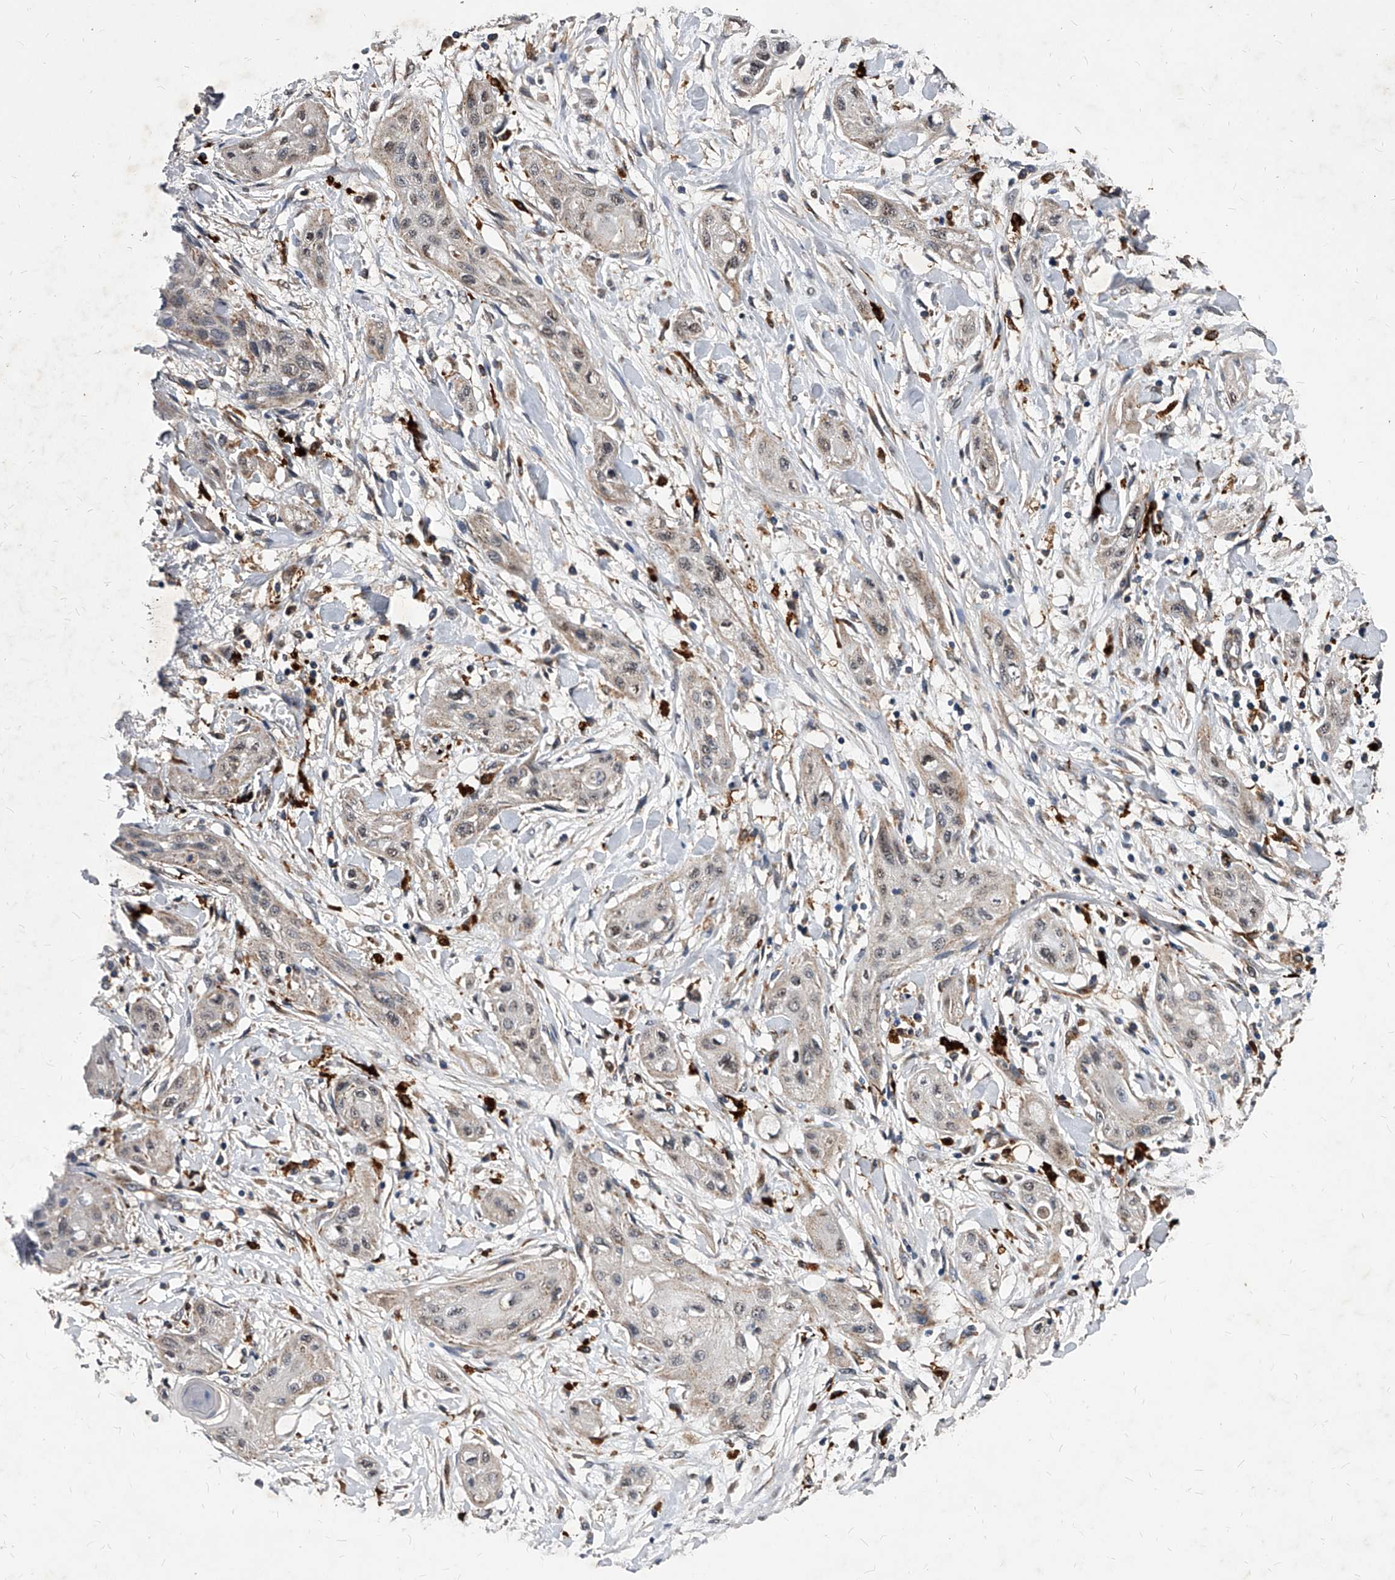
{"staining": {"intensity": "weak", "quantity": "<25%", "location": "cytoplasmic/membranous,nuclear"}, "tissue": "lung cancer", "cell_type": "Tumor cells", "image_type": "cancer", "snomed": [{"axis": "morphology", "description": "Squamous cell carcinoma, NOS"}, {"axis": "topography", "description": "Lung"}], "caption": "Immunohistochemistry (IHC) photomicrograph of neoplastic tissue: squamous cell carcinoma (lung) stained with DAB (3,3'-diaminobenzidine) demonstrates no significant protein staining in tumor cells.", "gene": "SOBP", "patient": {"sex": "female", "age": 47}}